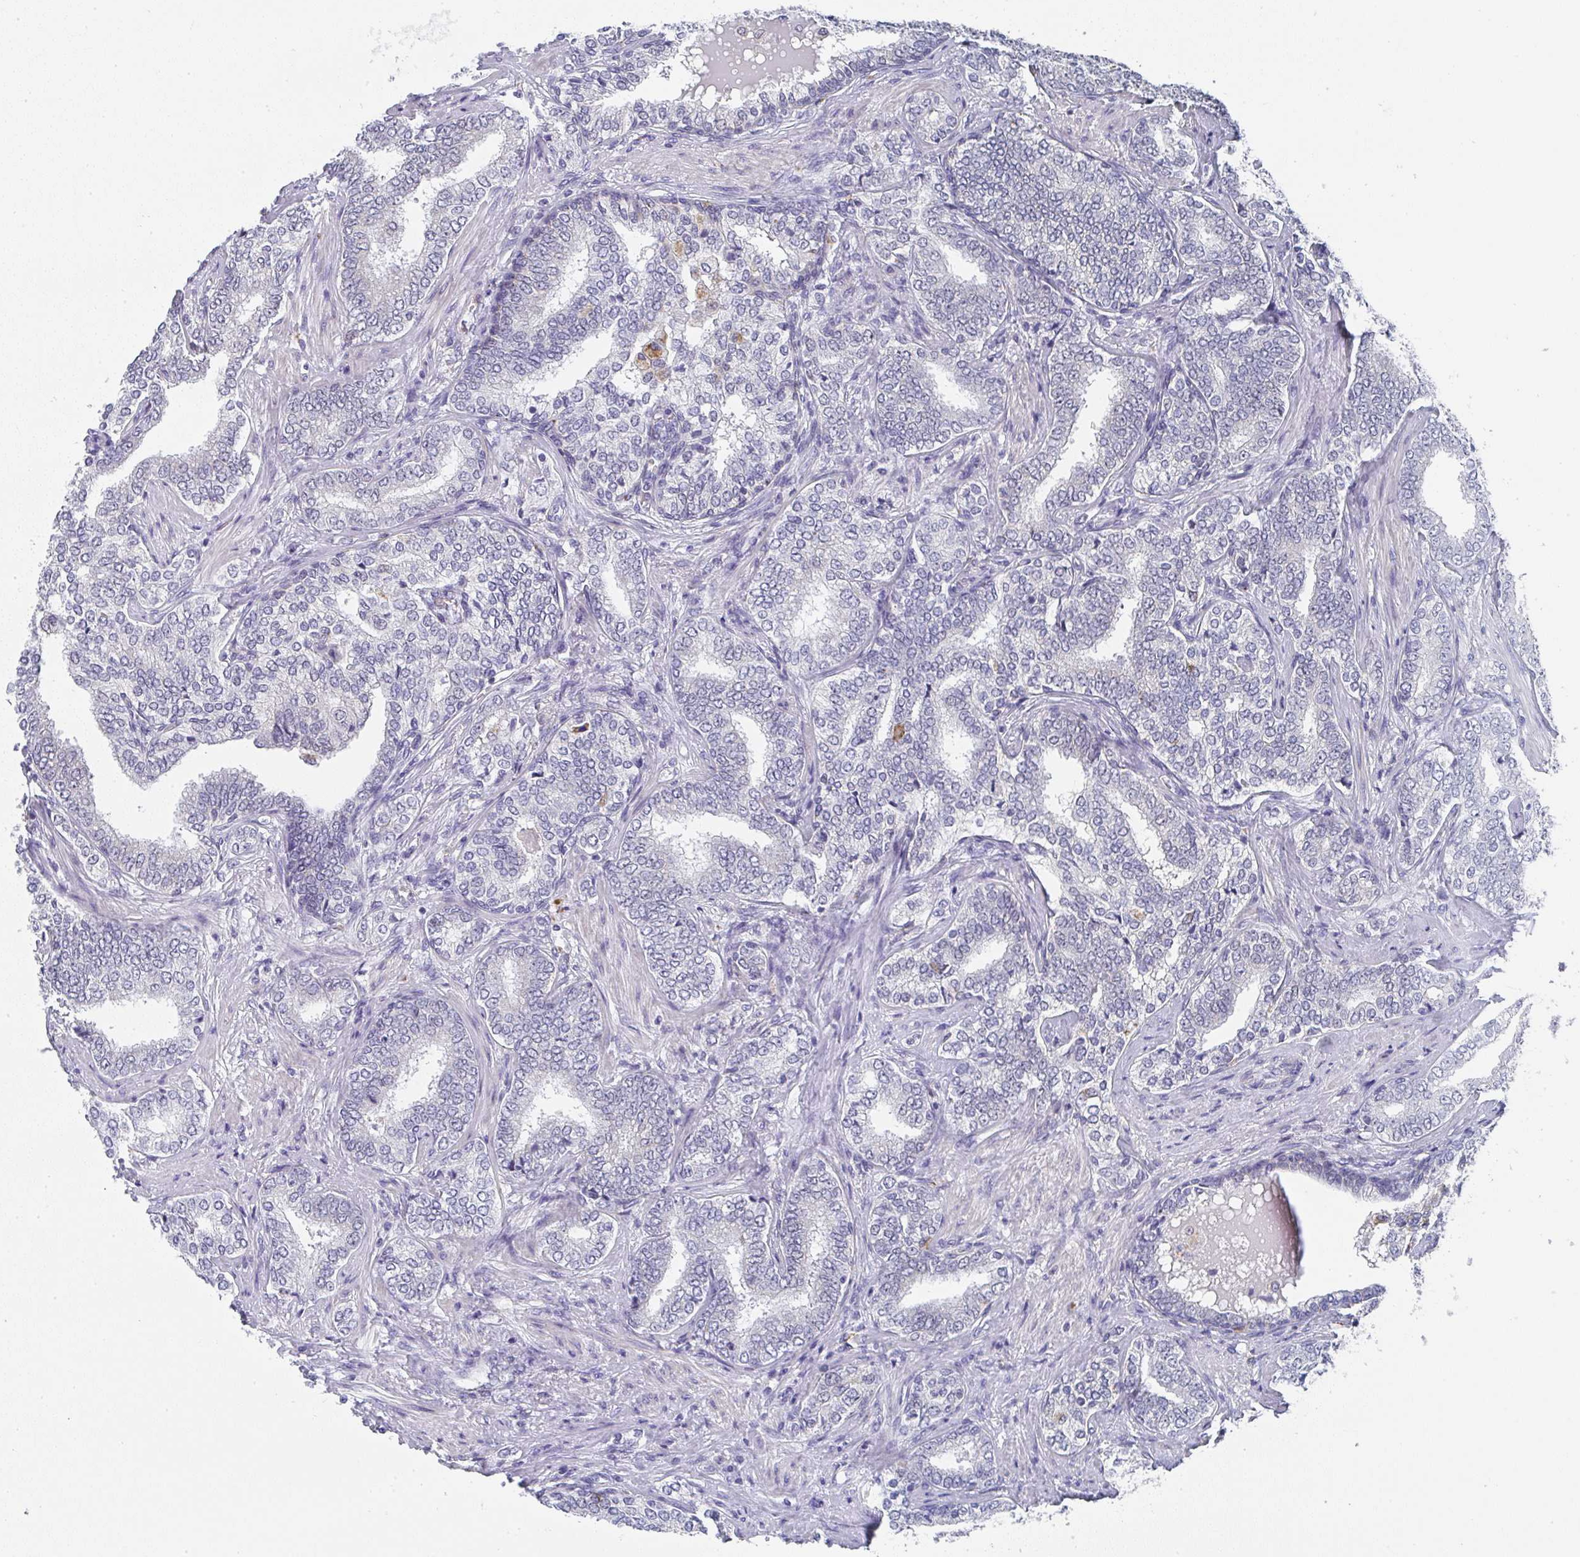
{"staining": {"intensity": "negative", "quantity": "none", "location": "none"}, "tissue": "prostate cancer", "cell_type": "Tumor cells", "image_type": "cancer", "snomed": [{"axis": "morphology", "description": "Adenocarcinoma, High grade"}, {"axis": "topography", "description": "Prostate"}], "caption": "Prostate high-grade adenocarcinoma stained for a protein using immunohistochemistry displays no positivity tumor cells.", "gene": "NCF1", "patient": {"sex": "male", "age": 72}}